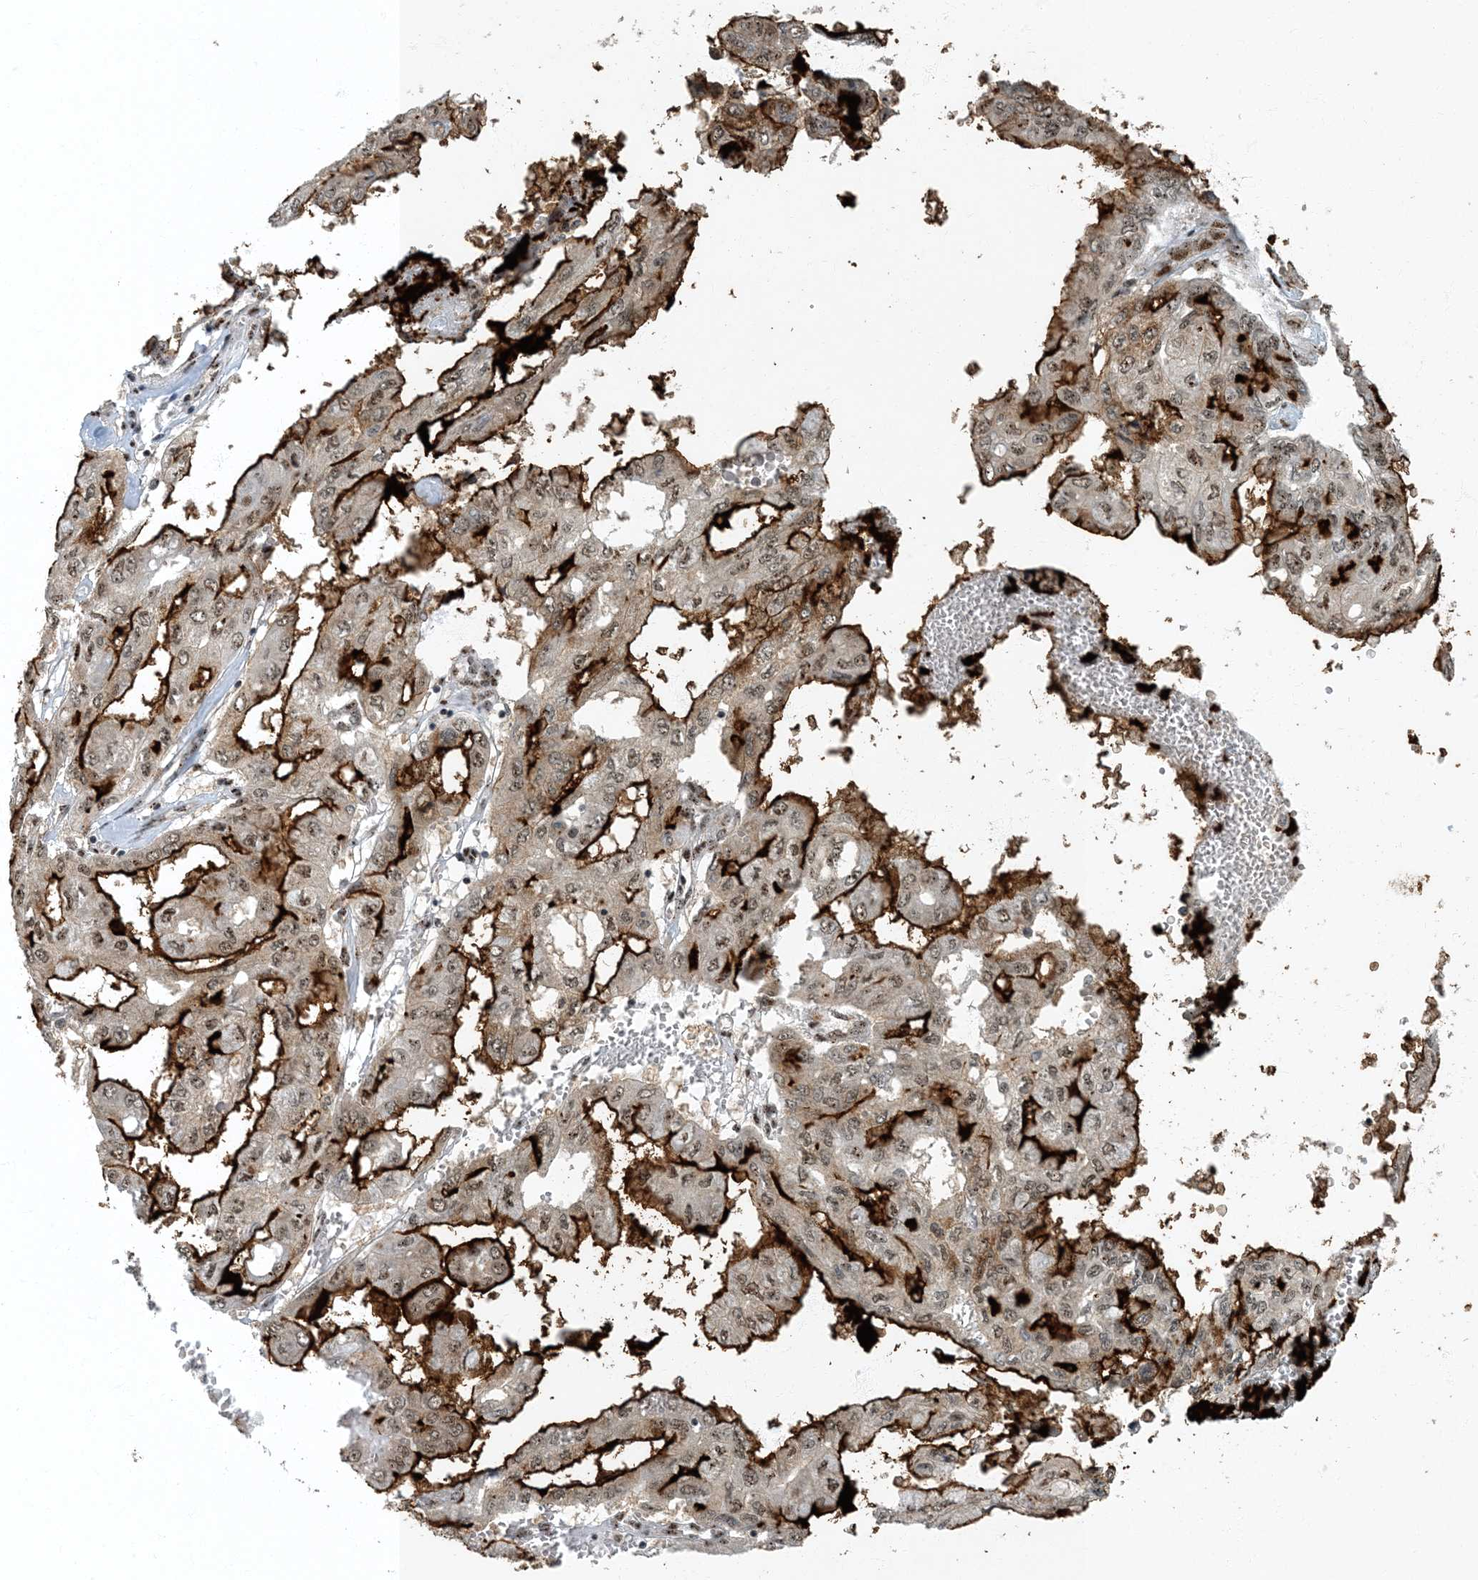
{"staining": {"intensity": "strong", "quantity": ">75%", "location": "cytoplasmic/membranous,nuclear"}, "tissue": "pancreatic cancer", "cell_type": "Tumor cells", "image_type": "cancer", "snomed": [{"axis": "morphology", "description": "Adenocarcinoma, NOS"}, {"axis": "topography", "description": "Pancreas"}], "caption": "Adenocarcinoma (pancreatic) stained with DAB IHC reveals high levels of strong cytoplasmic/membranous and nuclear staining in approximately >75% of tumor cells.", "gene": "MBD1", "patient": {"sex": "male", "age": 51}}